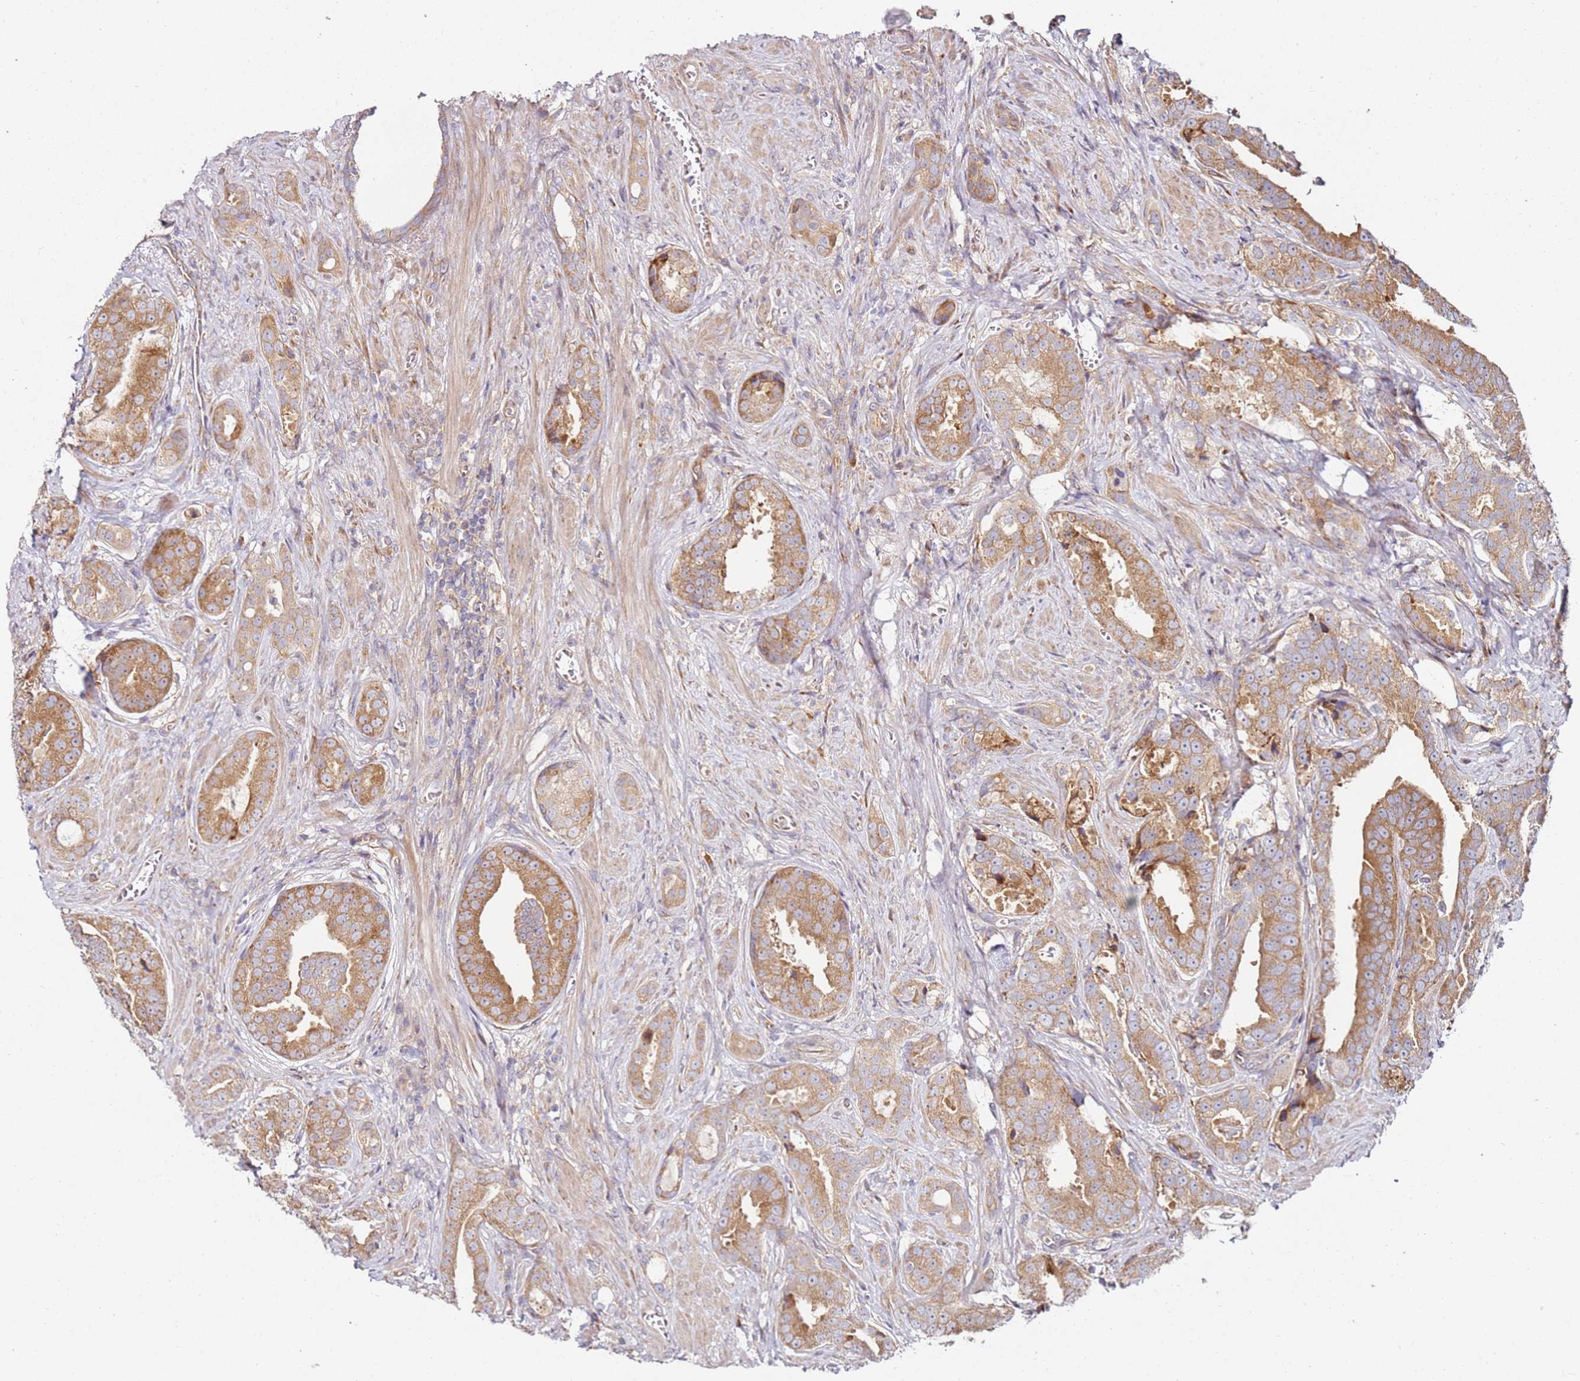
{"staining": {"intensity": "moderate", "quantity": ">75%", "location": "cytoplasmic/membranous"}, "tissue": "prostate cancer", "cell_type": "Tumor cells", "image_type": "cancer", "snomed": [{"axis": "morphology", "description": "Adenocarcinoma, High grade"}, {"axis": "topography", "description": "Prostate"}], "caption": "A histopathology image showing moderate cytoplasmic/membranous positivity in about >75% of tumor cells in prostate cancer (high-grade adenocarcinoma), as visualized by brown immunohistochemical staining.", "gene": "RPS3A", "patient": {"sex": "male", "age": 55}}